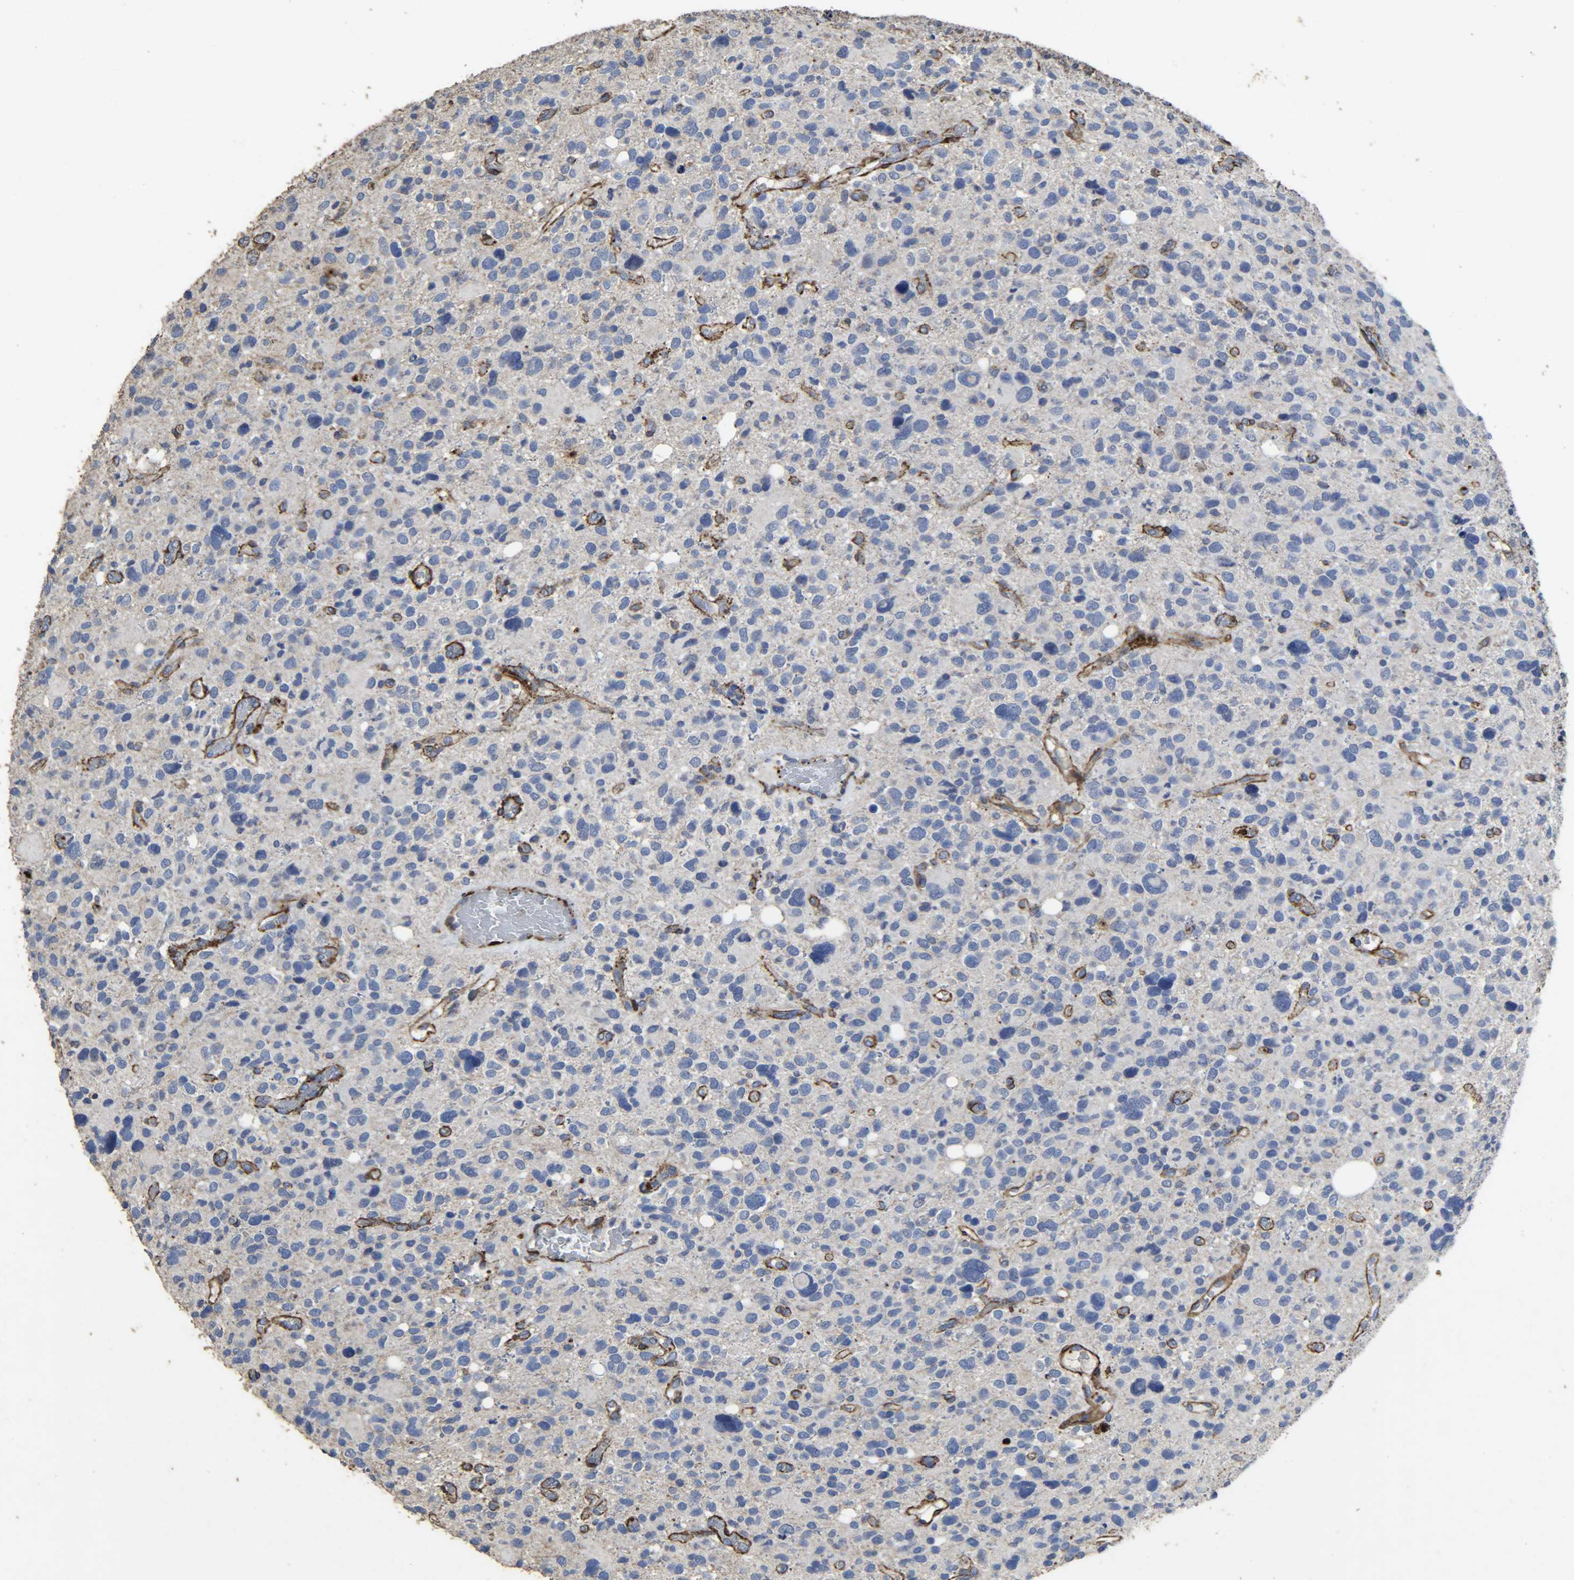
{"staining": {"intensity": "negative", "quantity": "none", "location": "none"}, "tissue": "glioma", "cell_type": "Tumor cells", "image_type": "cancer", "snomed": [{"axis": "morphology", "description": "Glioma, malignant, High grade"}, {"axis": "topography", "description": "Brain"}], "caption": "Tumor cells are negative for brown protein staining in glioma.", "gene": "TPM4", "patient": {"sex": "male", "age": 48}}